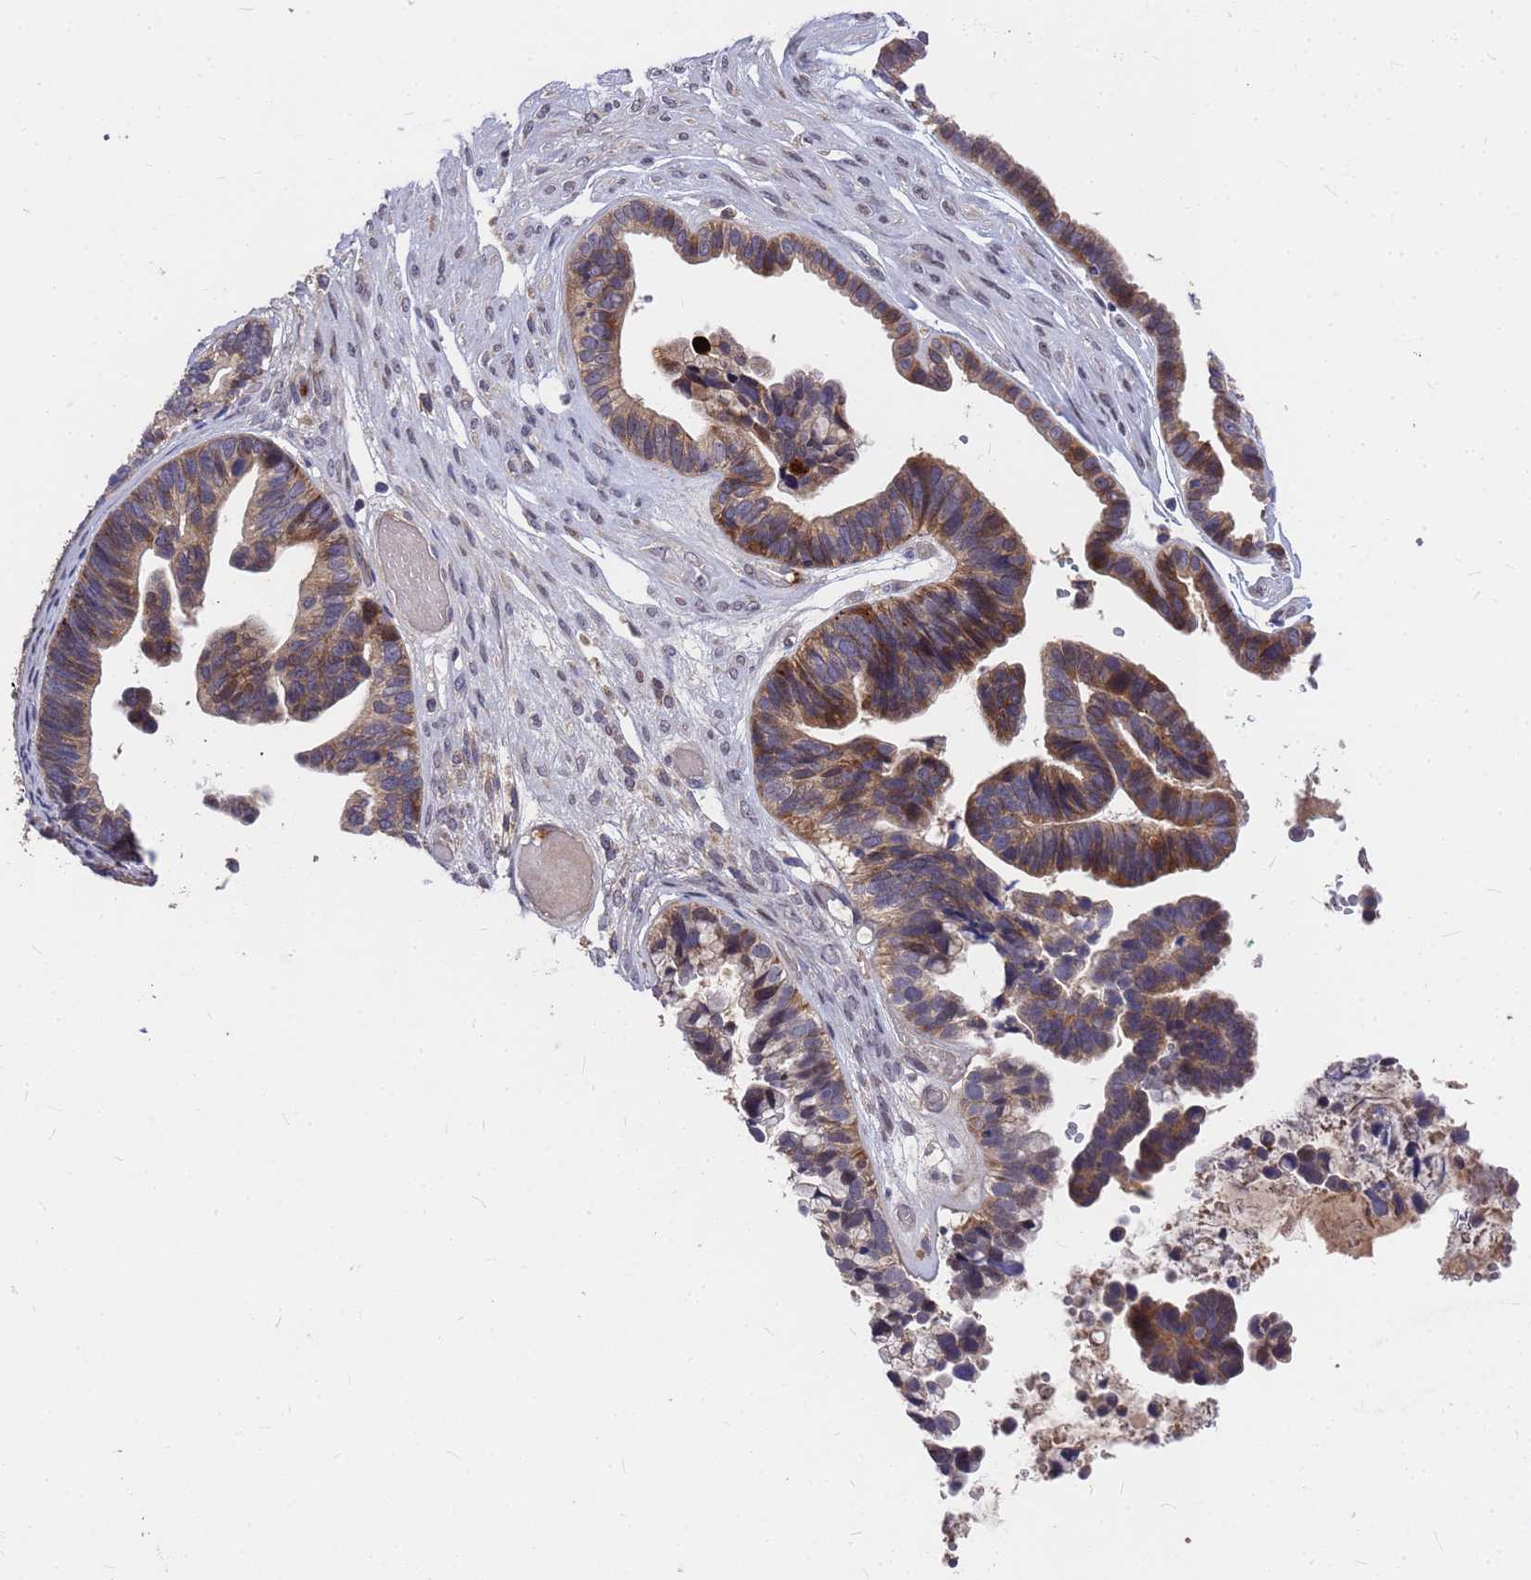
{"staining": {"intensity": "moderate", "quantity": ">75%", "location": "cytoplasmic/membranous"}, "tissue": "ovarian cancer", "cell_type": "Tumor cells", "image_type": "cancer", "snomed": [{"axis": "morphology", "description": "Cystadenocarcinoma, serous, NOS"}, {"axis": "topography", "description": "Ovary"}], "caption": "About >75% of tumor cells in serous cystadenocarcinoma (ovarian) display moderate cytoplasmic/membranous protein positivity as visualized by brown immunohistochemical staining.", "gene": "ZNF717", "patient": {"sex": "female", "age": 56}}